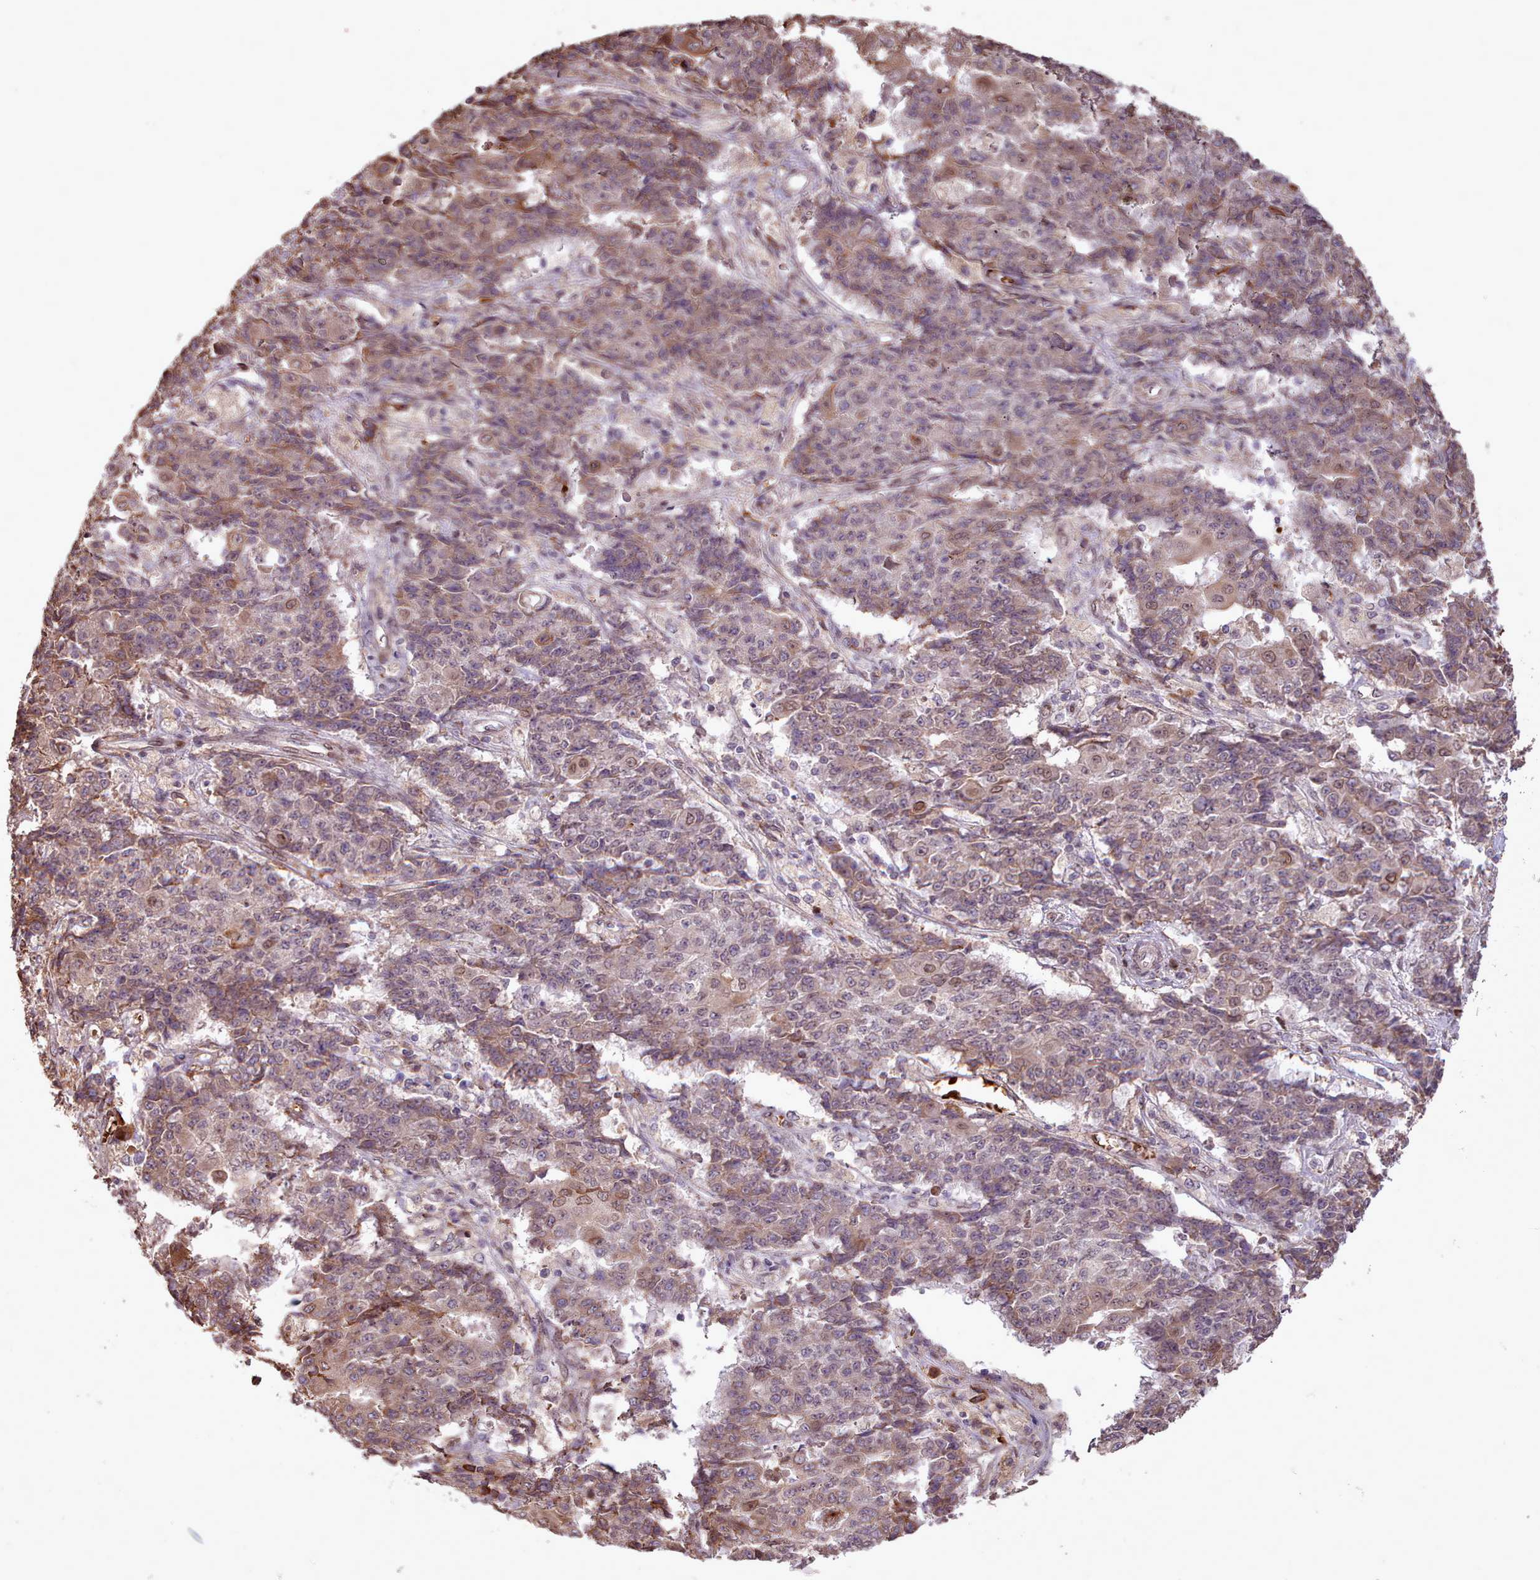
{"staining": {"intensity": "moderate", "quantity": "25%-75%", "location": "cytoplasmic/membranous"}, "tissue": "ovarian cancer", "cell_type": "Tumor cells", "image_type": "cancer", "snomed": [{"axis": "morphology", "description": "Carcinoma, endometroid"}, {"axis": "topography", "description": "Ovary"}], "caption": "An image of human ovarian cancer stained for a protein demonstrates moderate cytoplasmic/membranous brown staining in tumor cells.", "gene": "CABP1", "patient": {"sex": "female", "age": 42}}